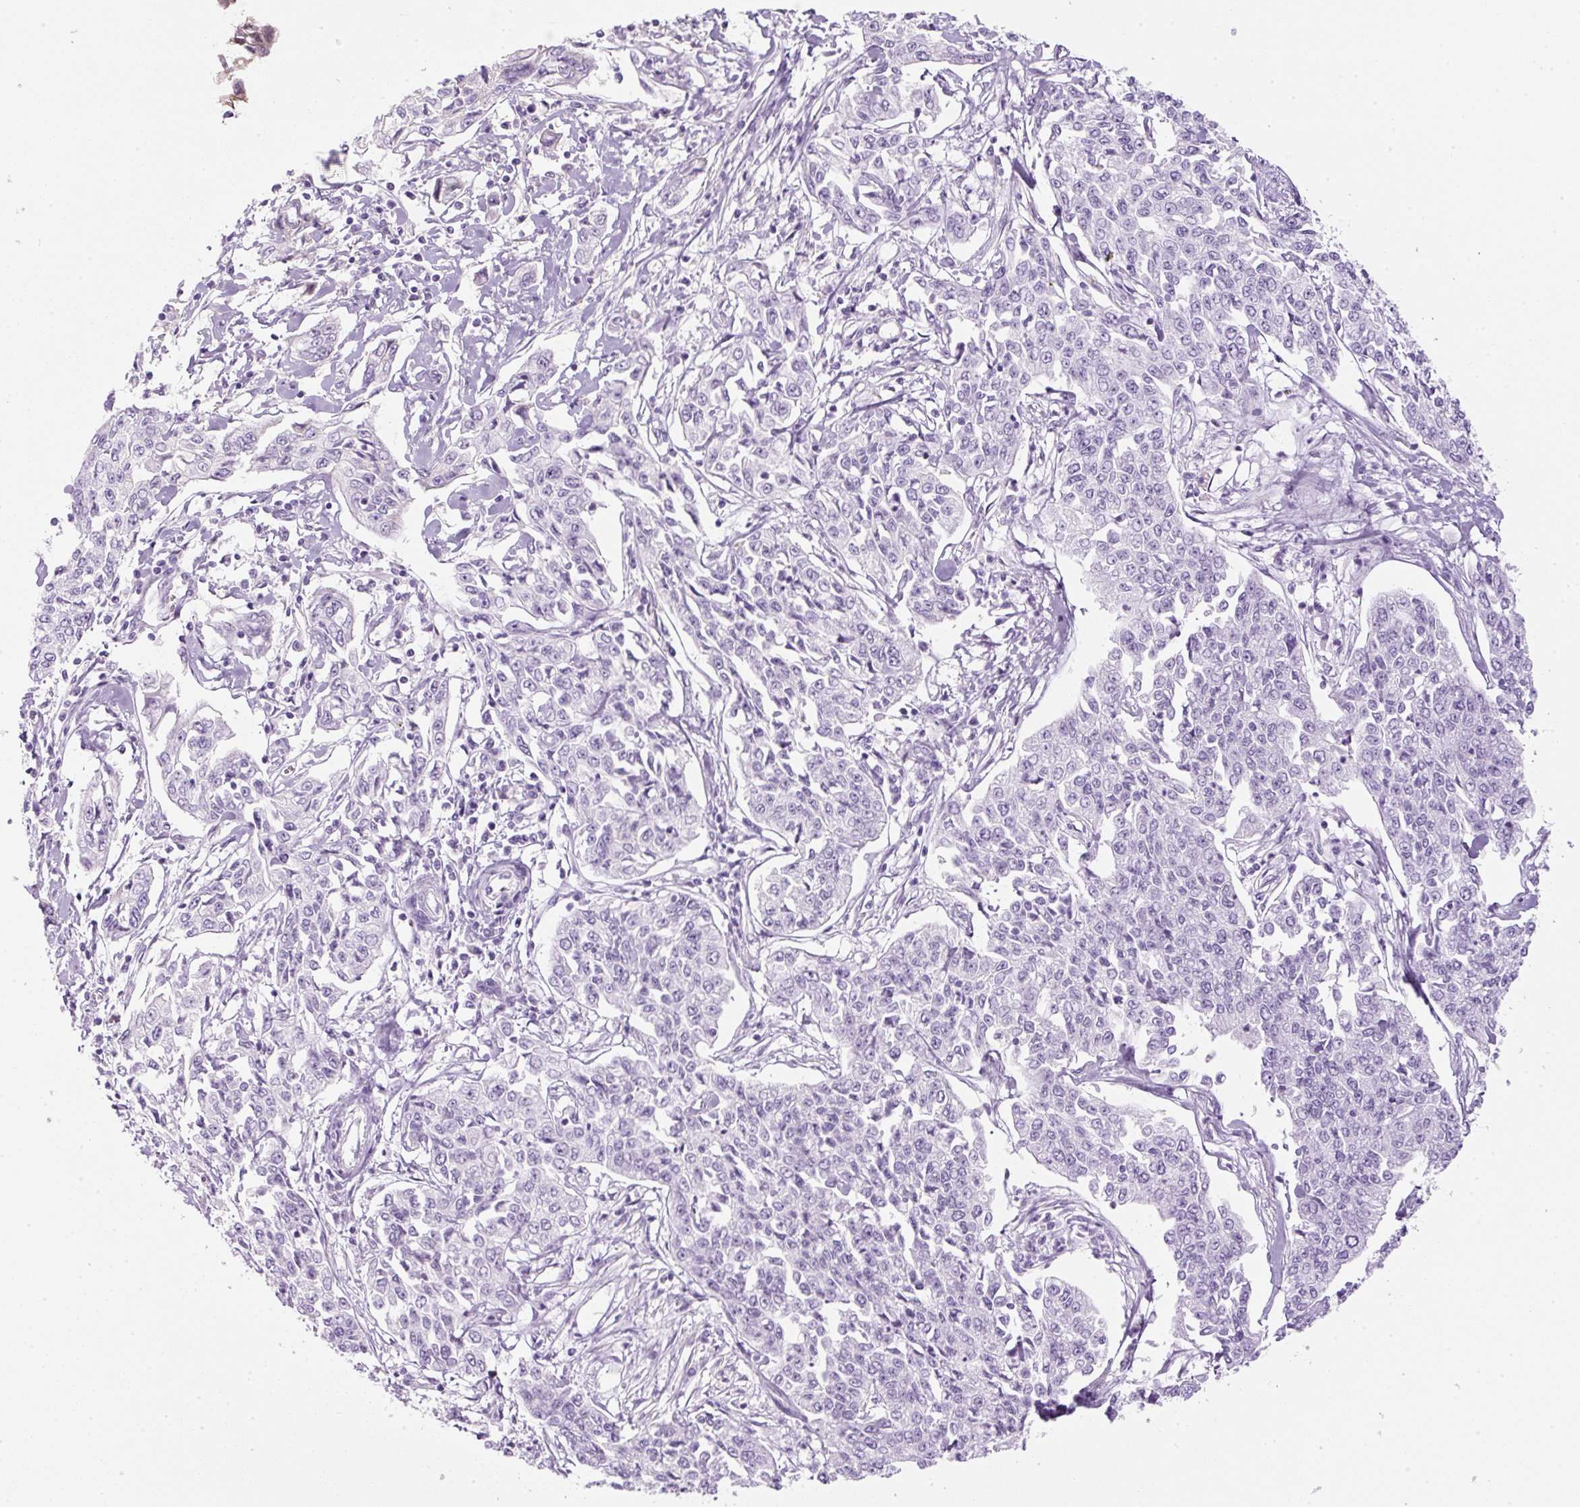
{"staining": {"intensity": "negative", "quantity": "none", "location": "none"}, "tissue": "cervical cancer", "cell_type": "Tumor cells", "image_type": "cancer", "snomed": [{"axis": "morphology", "description": "Squamous cell carcinoma, NOS"}, {"axis": "topography", "description": "Cervix"}], "caption": "IHC histopathology image of human squamous cell carcinoma (cervical) stained for a protein (brown), which exhibits no positivity in tumor cells. (DAB (3,3'-diaminobenzidine) IHC visualized using brightfield microscopy, high magnification).", "gene": "APOA1", "patient": {"sex": "female", "age": 35}}